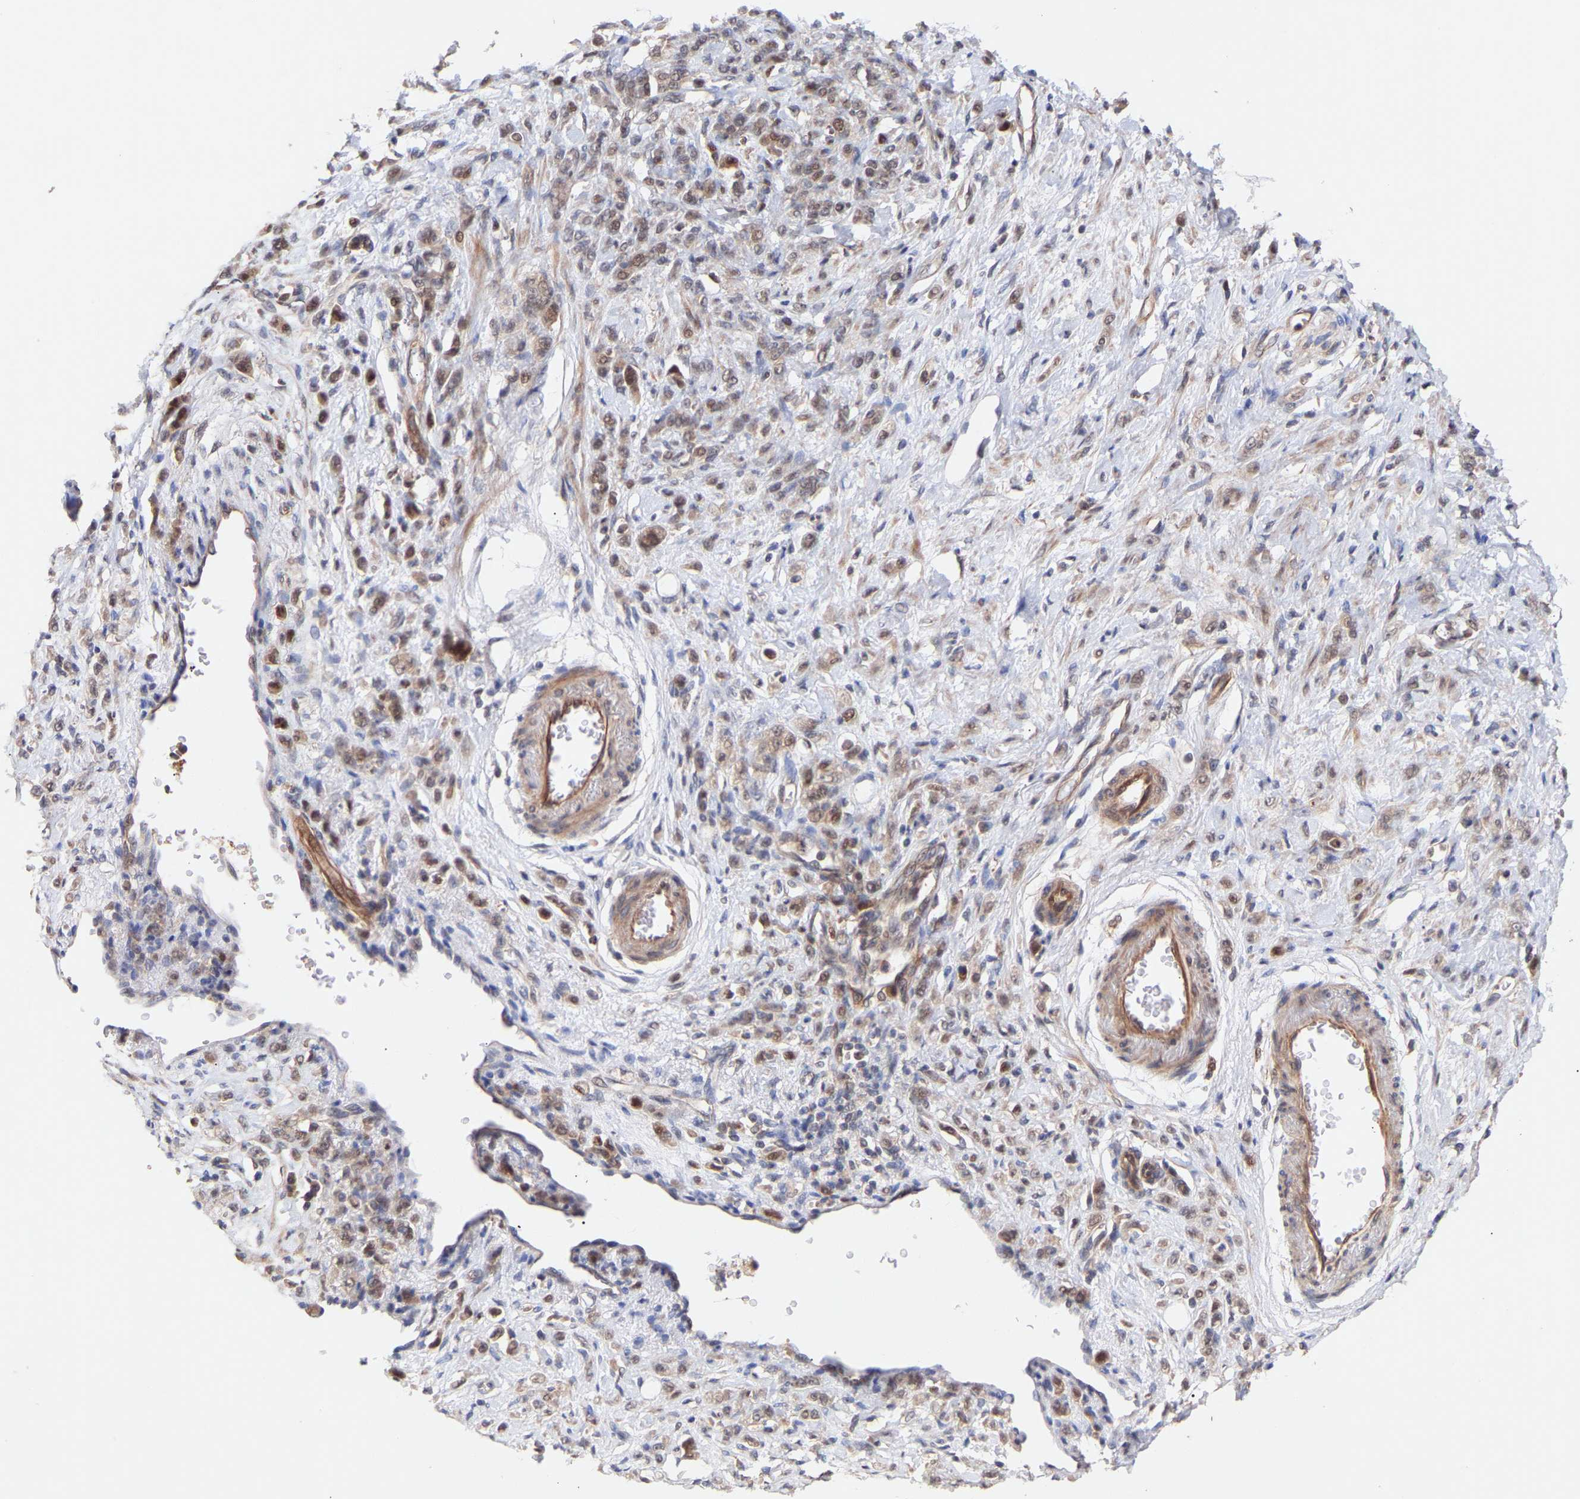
{"staining": {"intensity": "weak", "quantity": "25%-75%", "location": "nuclear"}, "tissue": "stomach cancer", "cell_type": "Tumor cells", "image_type": "cancer", "snomed": [{"axis": "morphology", "description": "Normal tissue, NOS"}, {"axis": "morphology", "description": "Adenocarcinoma, NOS"}, {"axis": "topography", "description": "Stomach"}], "caption": "Immunohistochemical staining of adenocarcinoma (stomach) shows low levels of weak nuclear positivity in approximately 25%-75% of tumor cells. (brown staining indicates protein expression, while blue staining denotes nuclei).", "gene": "PDLIM5", "patient": {"sex": "male", "age": 82}}